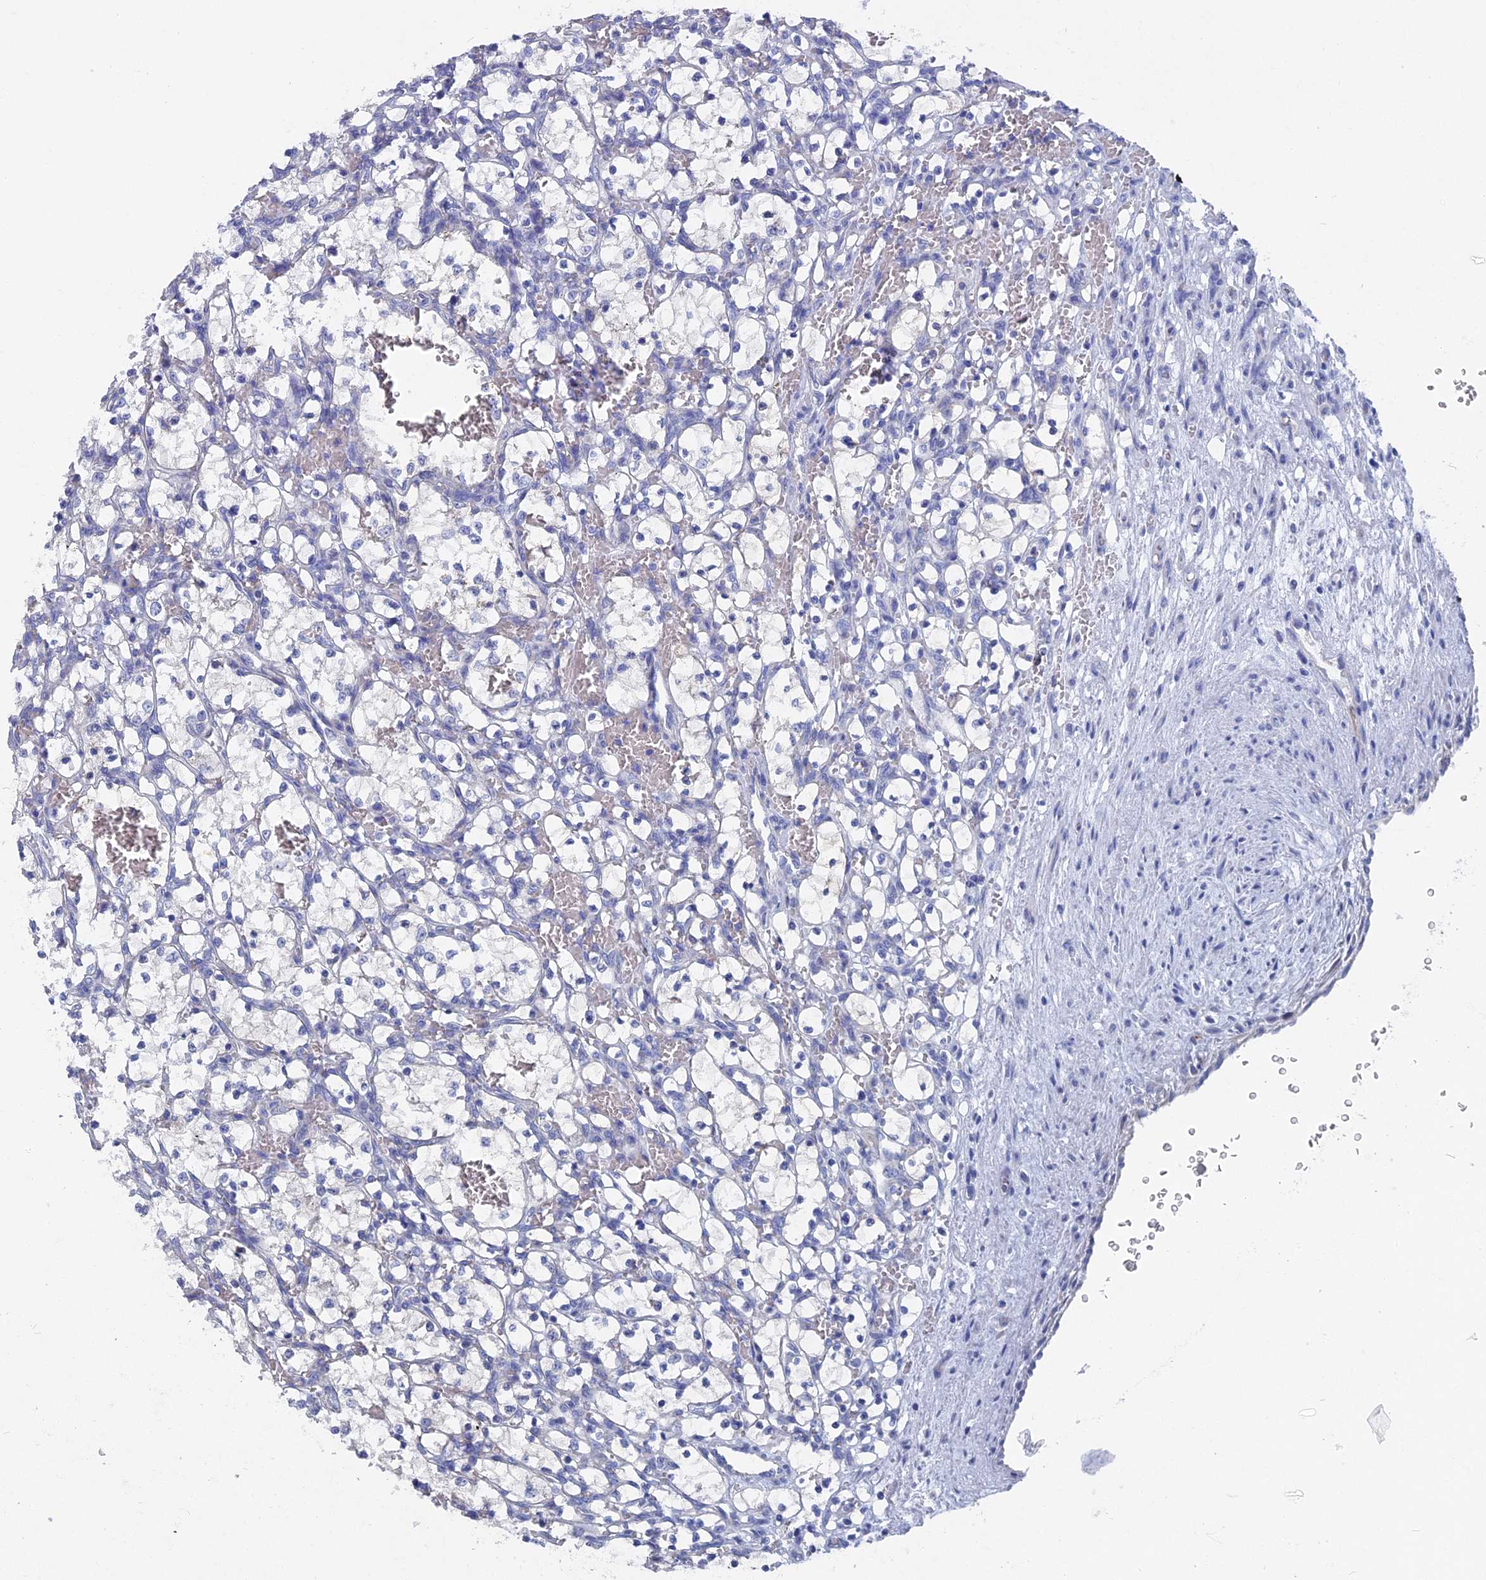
{"staining": {"intensity": "negative", "quantity": "none", "location": "none"}, "tissue": "renal cancer", "cell_type": "Tumor cells", "image_type": "cancer", "snomed": [{"axis": "morphology", "description": "Adenocarcinoma, NOS"}, {"axis": "topography", "description": "Kidney"}], "caption": "Renal adenocarcinoma was stained to show a protein in brown. There is no significant expression in tumor cells.", "gene": "HIGD1A", "patient": {"sex": "female", "age": 69}}